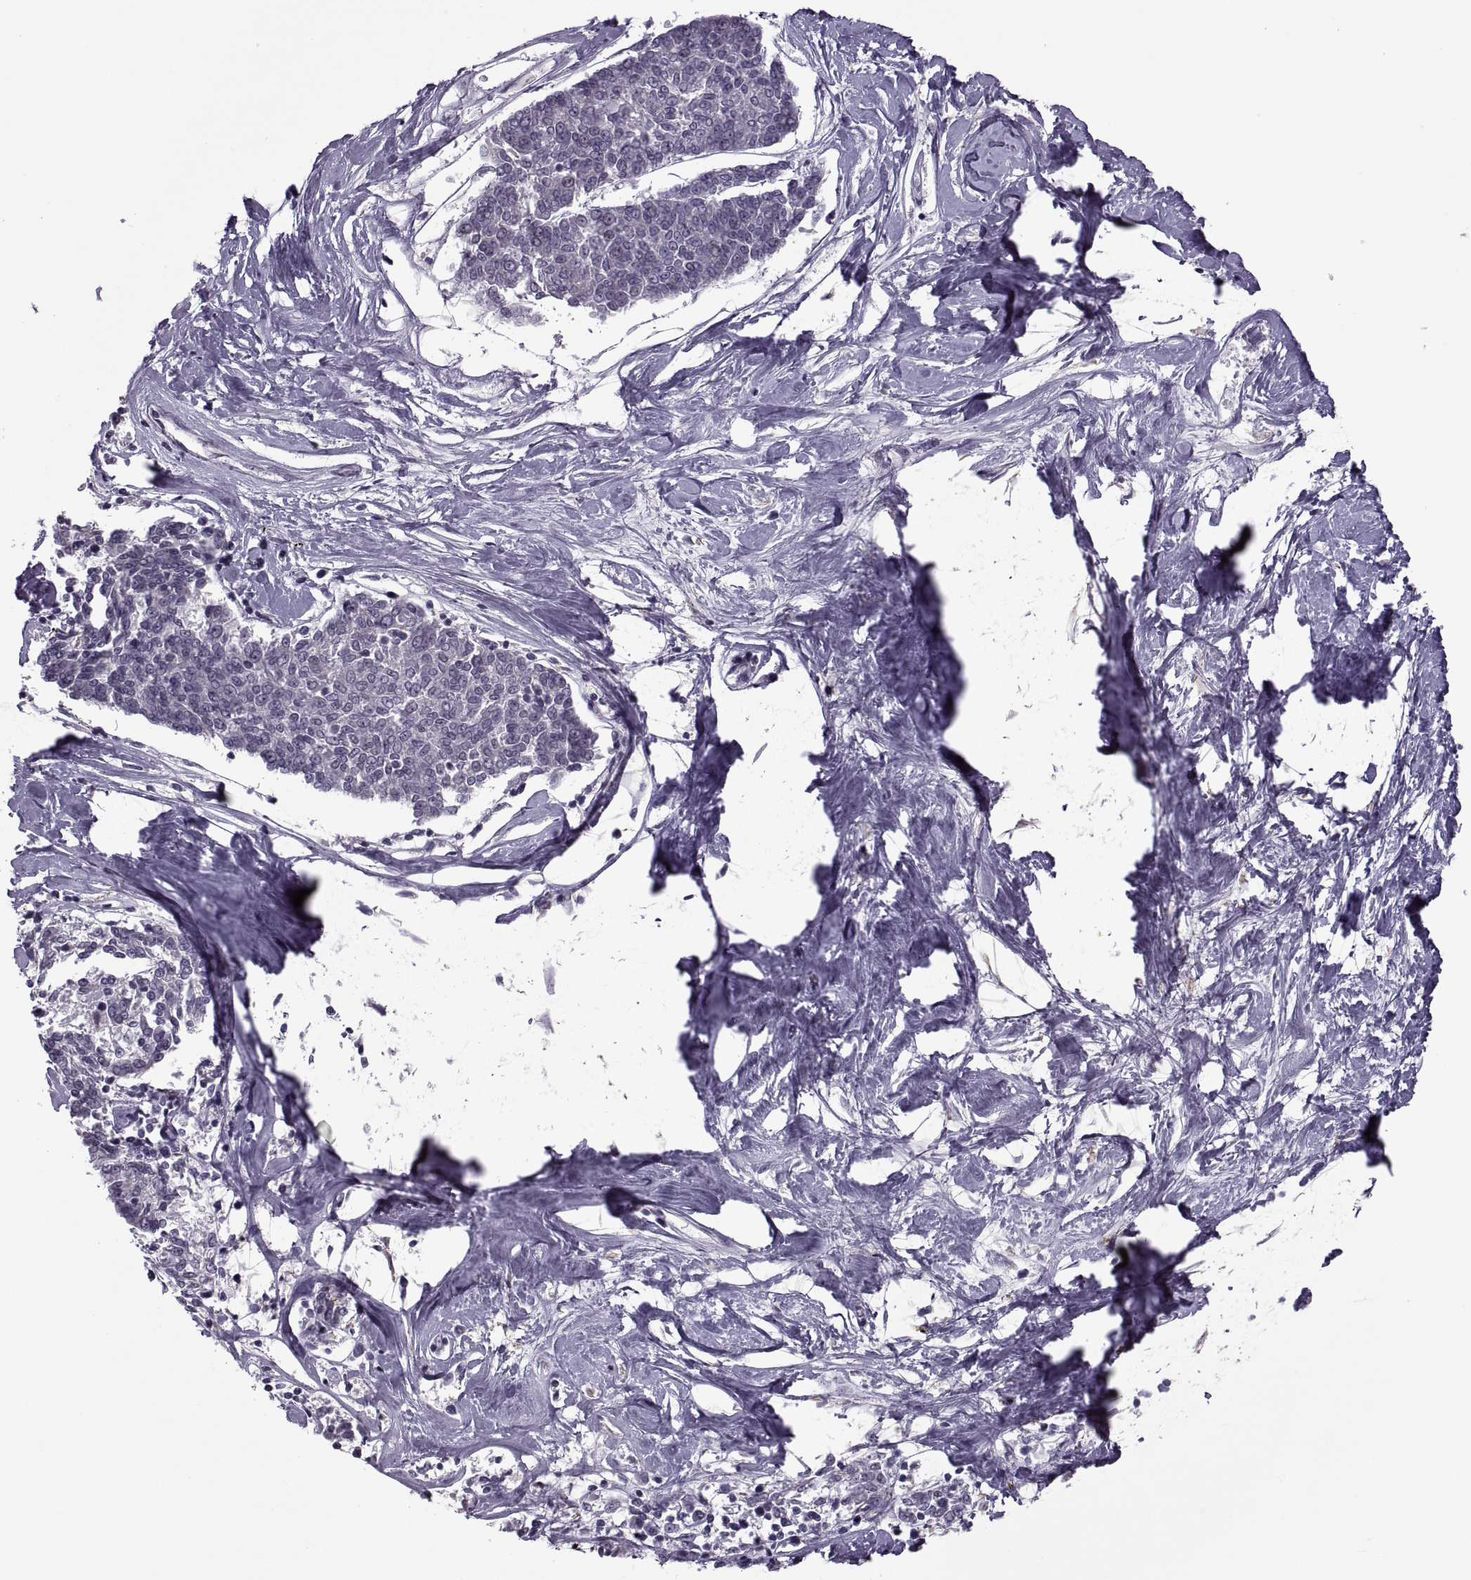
{"staining": {"intensity": "negative", "quantity": "none", "location": "none"}, "tissue": "melanoma", "cell_type": "Tumor cells", "image_type": "cancer", "snomed": [{"axis": "morphology", "description": "Malignant melanoma, NOS"}, {"axis": "topography", "description": "Skin"}], "caption": "This is an immunohistochemistry image of human melanoma. There is no positivity in tumor cells.", "gene": "OTP", "patient": {"sex": "female", "age": 72}}